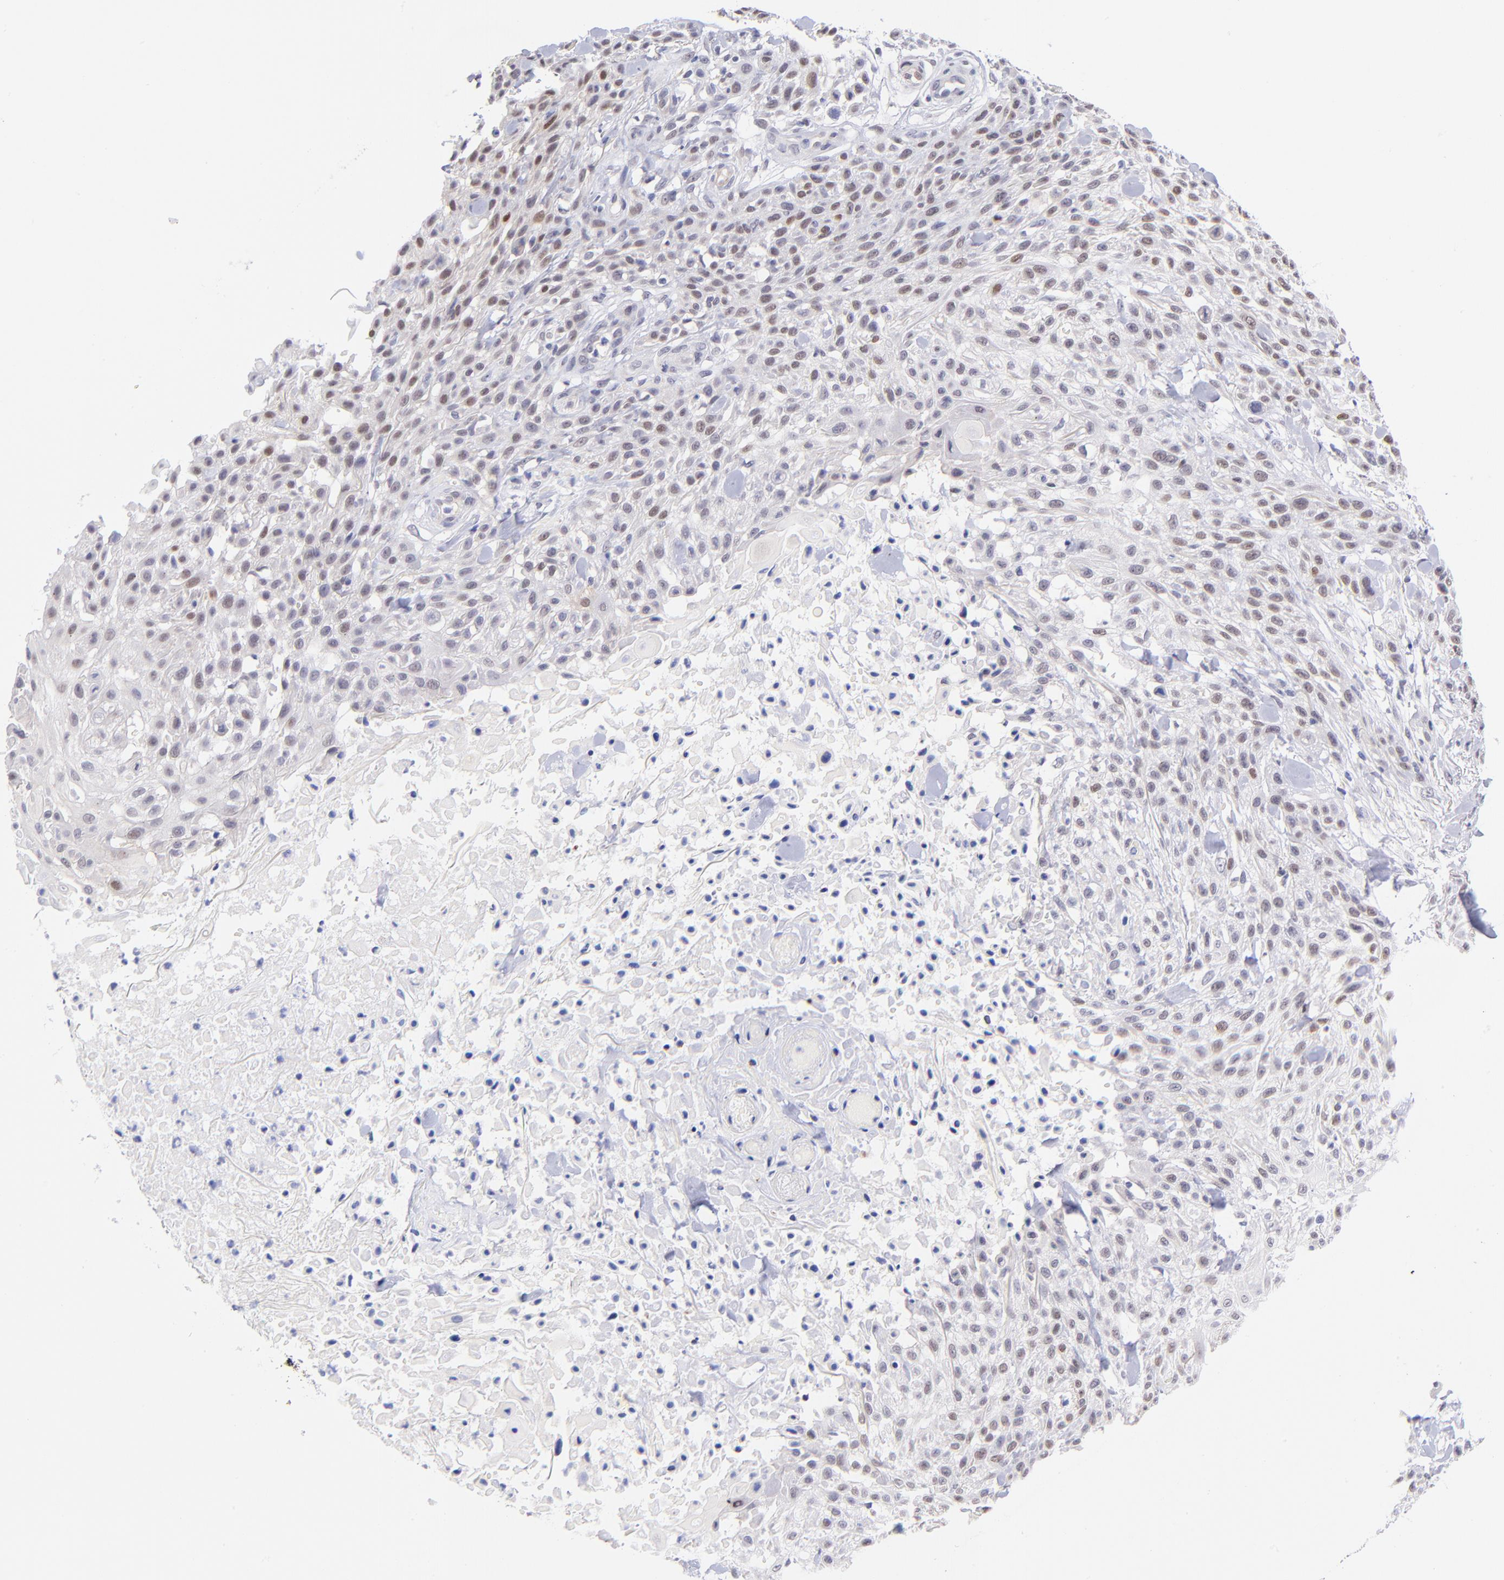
{"staining": {"intensity": "weak", "quantity": "25%-75%", "location": "nuclear"}, "tissue": "skin cancer", "cell_type": "Tumor cells", "image_type": "cancer", "snomed": [{"axis": "morphology", "description": "Squamous cell carcinoma, NOS"}, {"axis": "topography", "description": "Skin"}], "caption": "Skin squamous cell carcinoma stained for a protein reveals weak nuclear positivity in tumor cells. (Stains: DAB in brown, nuclei in blue, Microscopy: brightfield microscopy at high magnification).", "gene": "SOX6", "patient": {"sex": "female", "age": 42}}